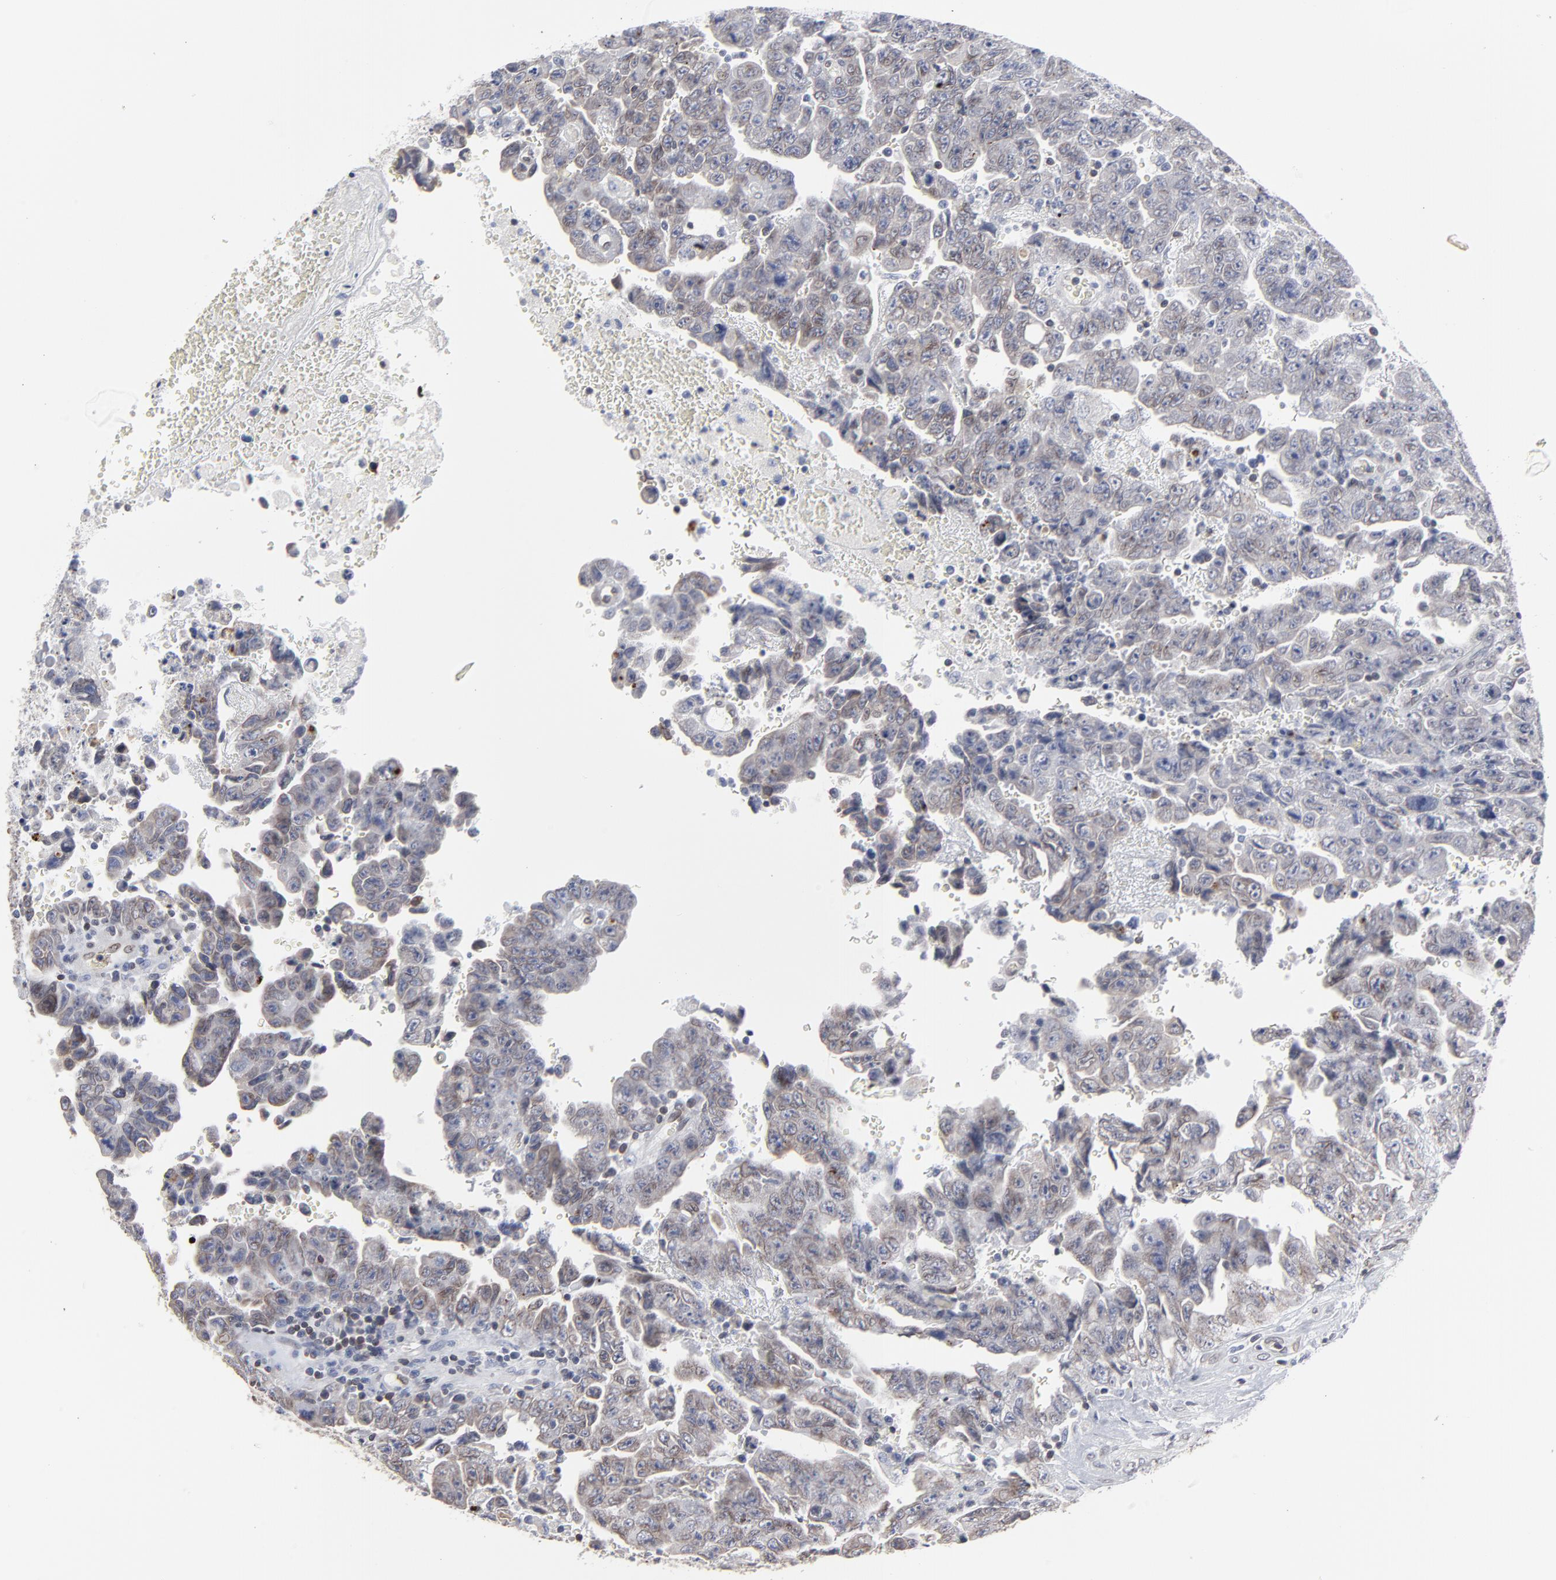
{"staining": {"intensity": "weak", "quantity": "25%-75%", "location": "cytoplasmic/membranous"}, "tissue": "testis cancer", "cell_type": "Tumor cells", "image_type": "cancer", "snomed": [{"axis": "morphology", "description": "Carcinoma, Embryonal, NOS"}, {"axis": "topography", "description": "Testis"}], "caption": "Immunohistochemistry histopathology image of neoplastic tissue: embryonal carcinoma (testis) stained using immunohistochemistry (IHC) reveals low levels of weak protein expression localized specifically in the cytoplasmic/membranous of tumor cells, appearing as a cytoplasmic/membranous brown color.", "gene": "SYNE2", "patient": {"sex": "male", "age": 28}}